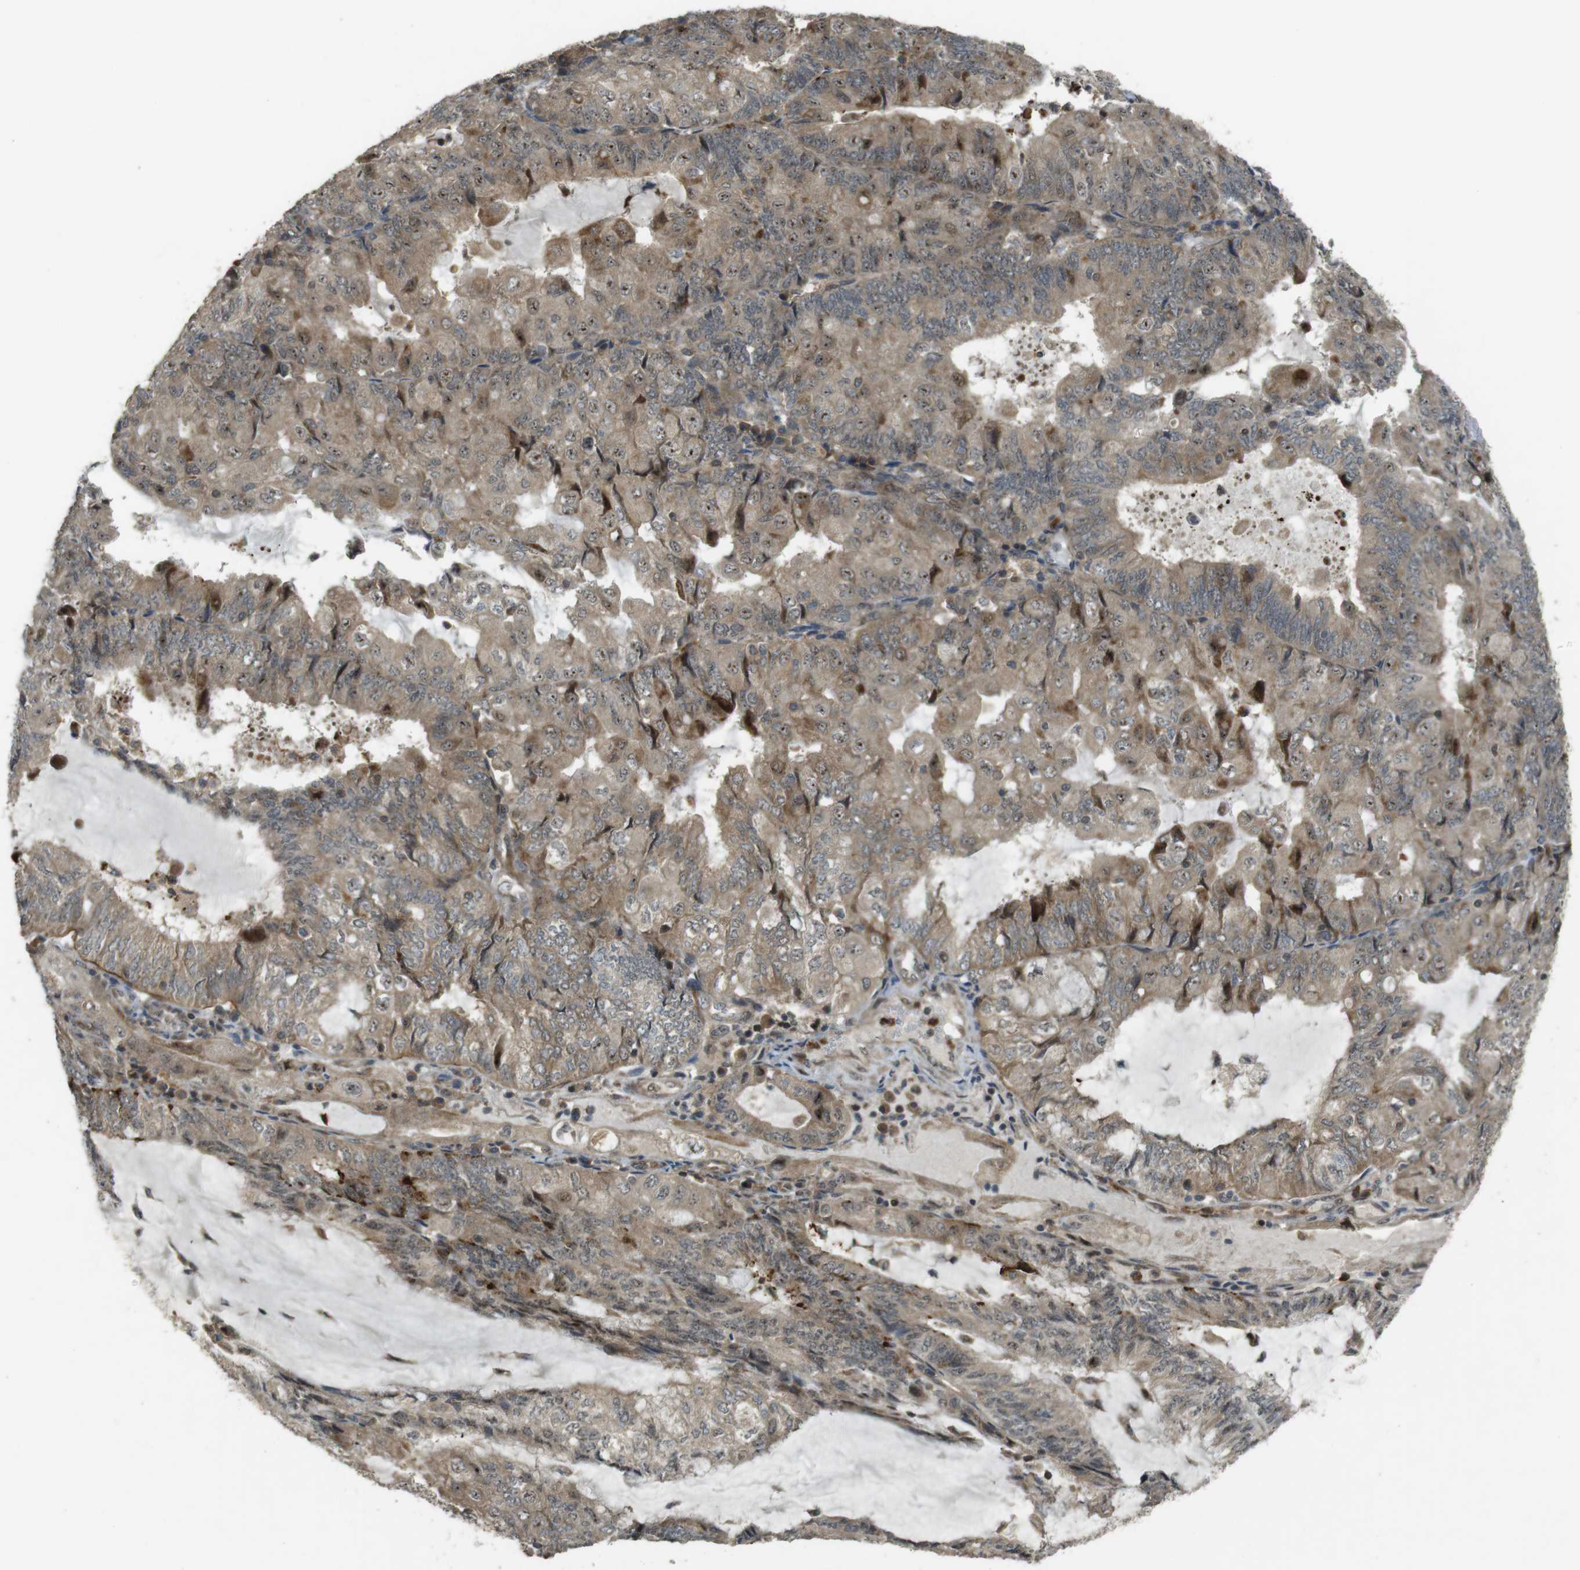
{"staining": {"intensity": "moderate", "quantity": ">75%", "location": "cytoplasmic/membranous"}, "tissue": "endometrial cancer", "cell_type": "Tumor cells", "image_type": "cancer", "snomed": [{"axis": "morphology", "description": "Adenocarcinoma, NOS"}, {"axis": "topography", "description": "Endometrium"}], "caption": "Protein expression analysis of human endometrial cancer (adenocarcinoma) reveals moderate cytoplasmic/membranous positivity in about >75% of tumor cells. The staining was performed using DAB (3,3'-diaminobenzidine) to visualize the protein expression in brown, while the nuclei were stained in blue with hematoxylin (Magnification: 20x).", "gene": "TMX3", "patient": {"sex": "female", "age": 81}}